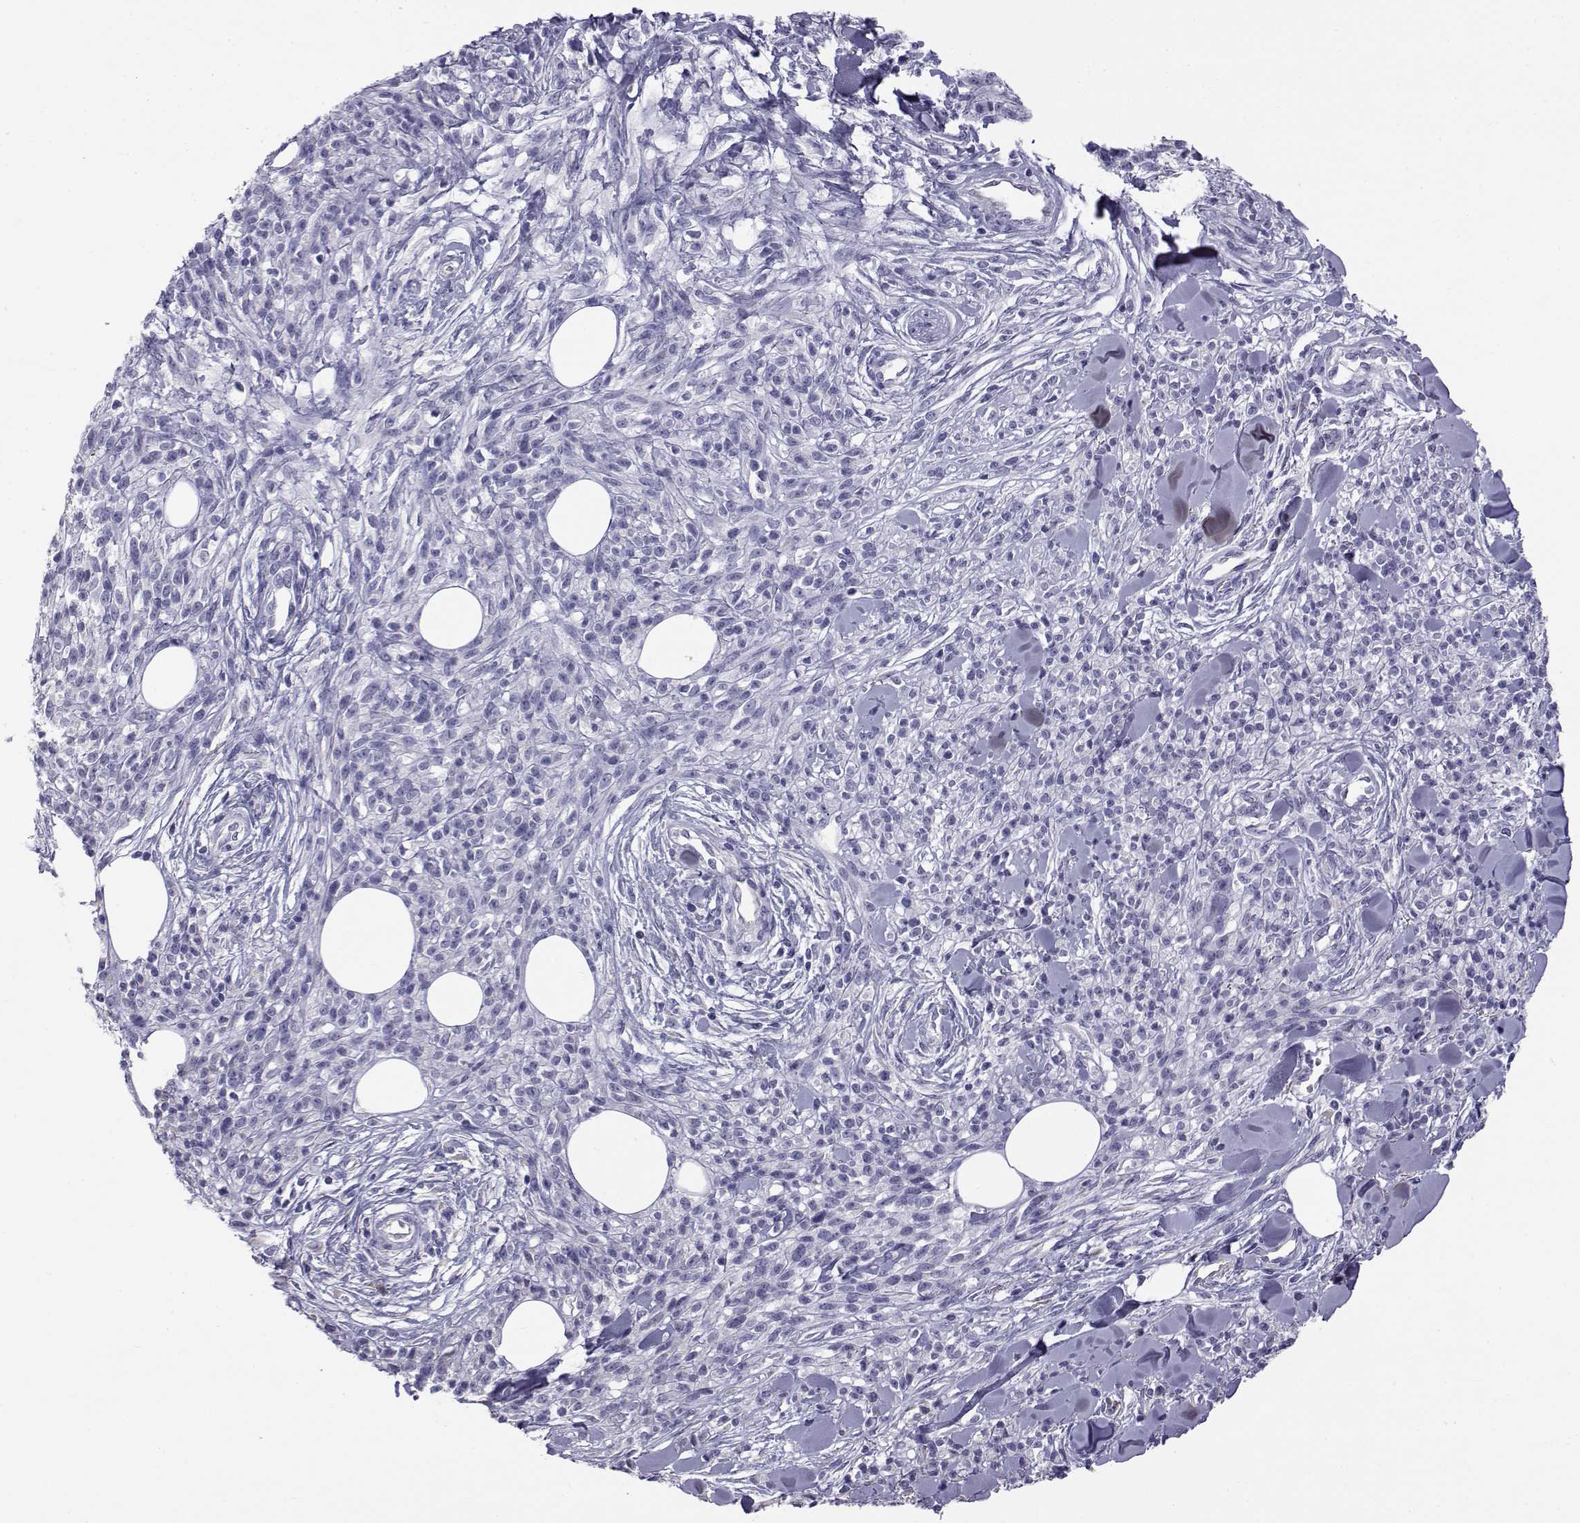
{"staining": {"intensity": "negative", "quantity": "none", "location": "none"}, "tissue": "melanoma", "cell_type": "Tumor cells", "image_type": "cancer", "snomed": [{"axis": "morphology", "description": "Malignant melanoma, NOS"}, {"axis": "topography", "description": "Skin"}, {"axis": "topography", "description": "Skin of trunk"}], "caption": "High magnification brightfield microscopy of malignant melanoma stained with DAB (brown) and counterstained with hematoxylin (blue): tumor cells show no significant positivity.", "gene": "RNASE12", "patient": {"sex": "male", "age": 74}}